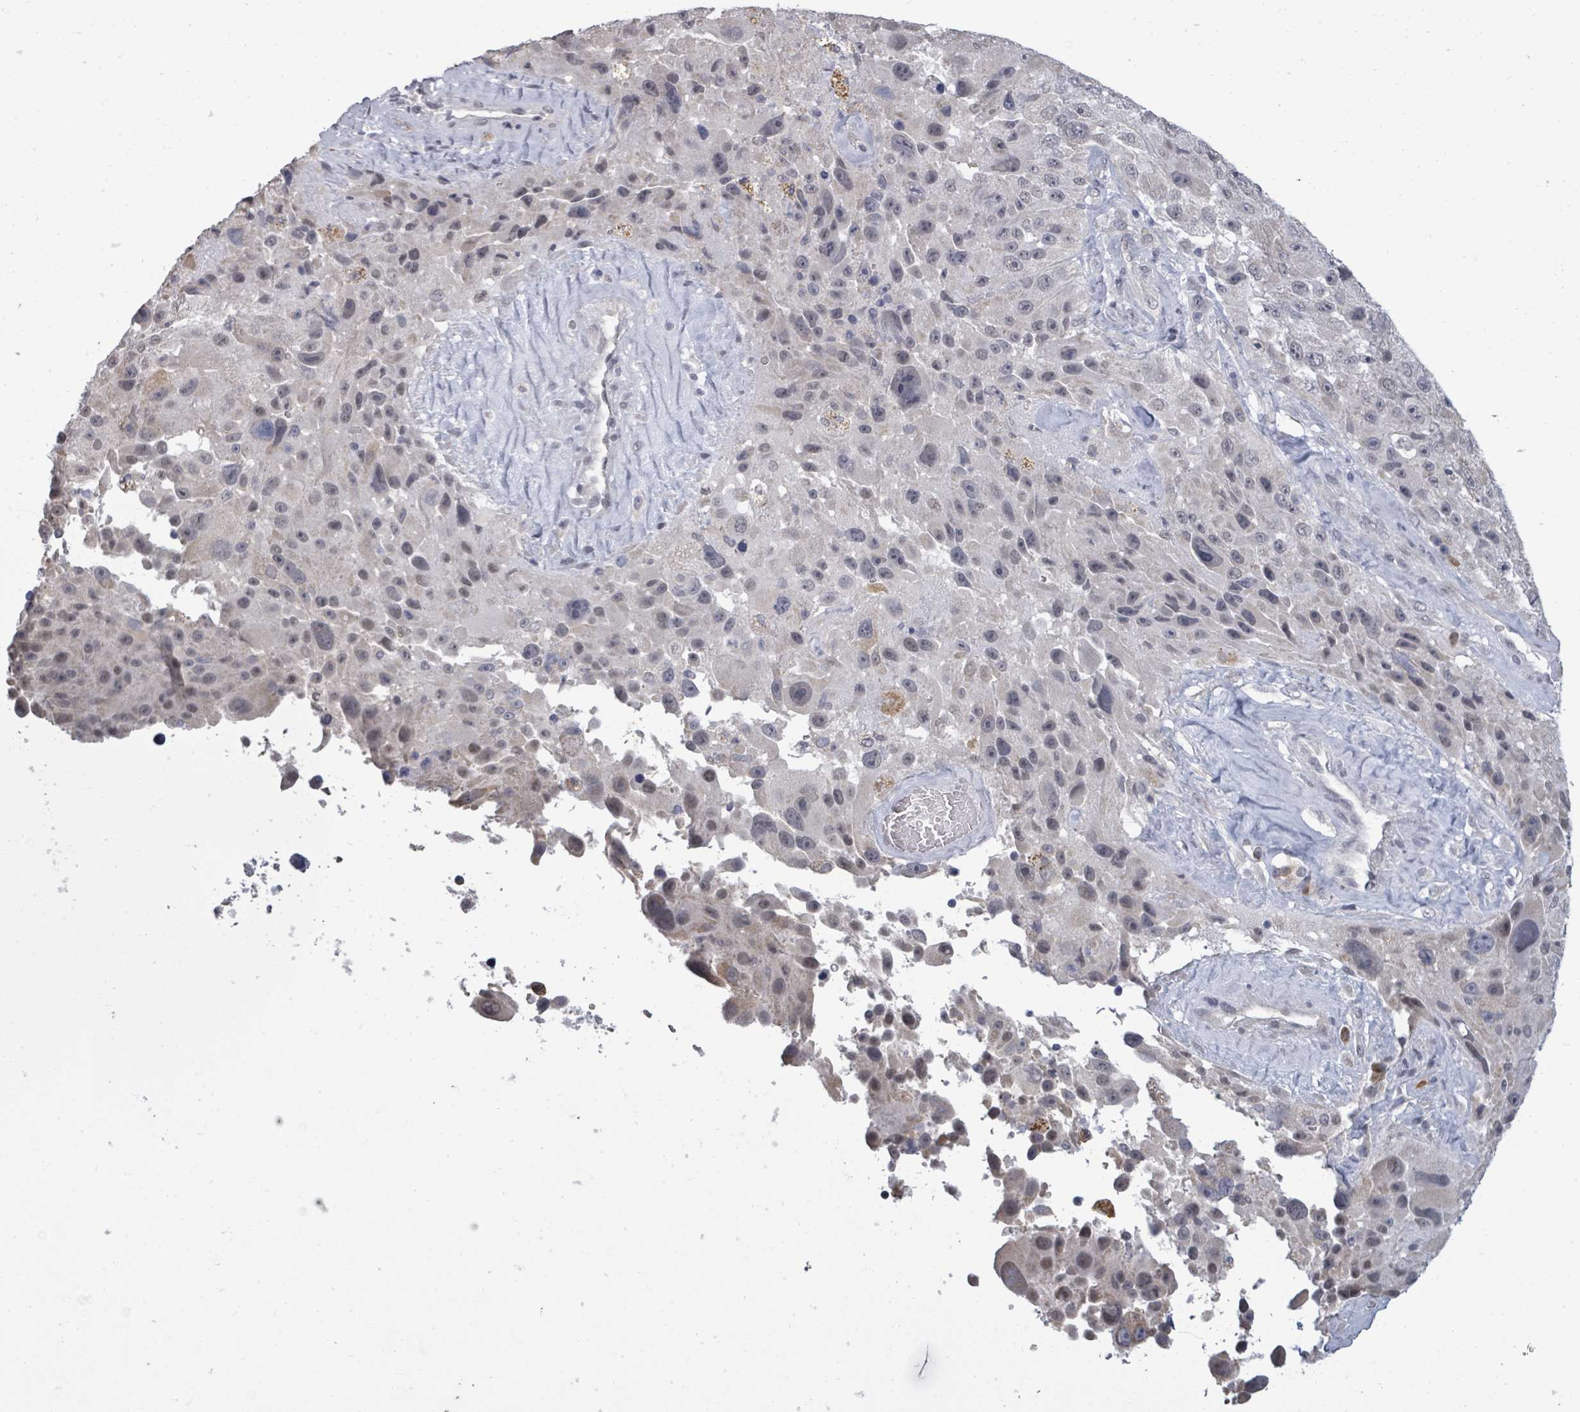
{"staining": {"intensity": "negative", "quantity": "none", "location": "none"}, "tissue": "melanoma", "cell_type": "Tumor cells", "image_type": "cancer", "snomed": [{"axis": "morphology", "description": "Malignant melanoma, Metastatic site"}, {"axis": "topography", "description": "Lymph node"}], "caption": "DAB immunohistochemical staining of human malignant melanoma (metastatic site) displays no significant staining in tumor cells.", "gene": "ASB12", "patient": {"sex": "male", "age": 62}}